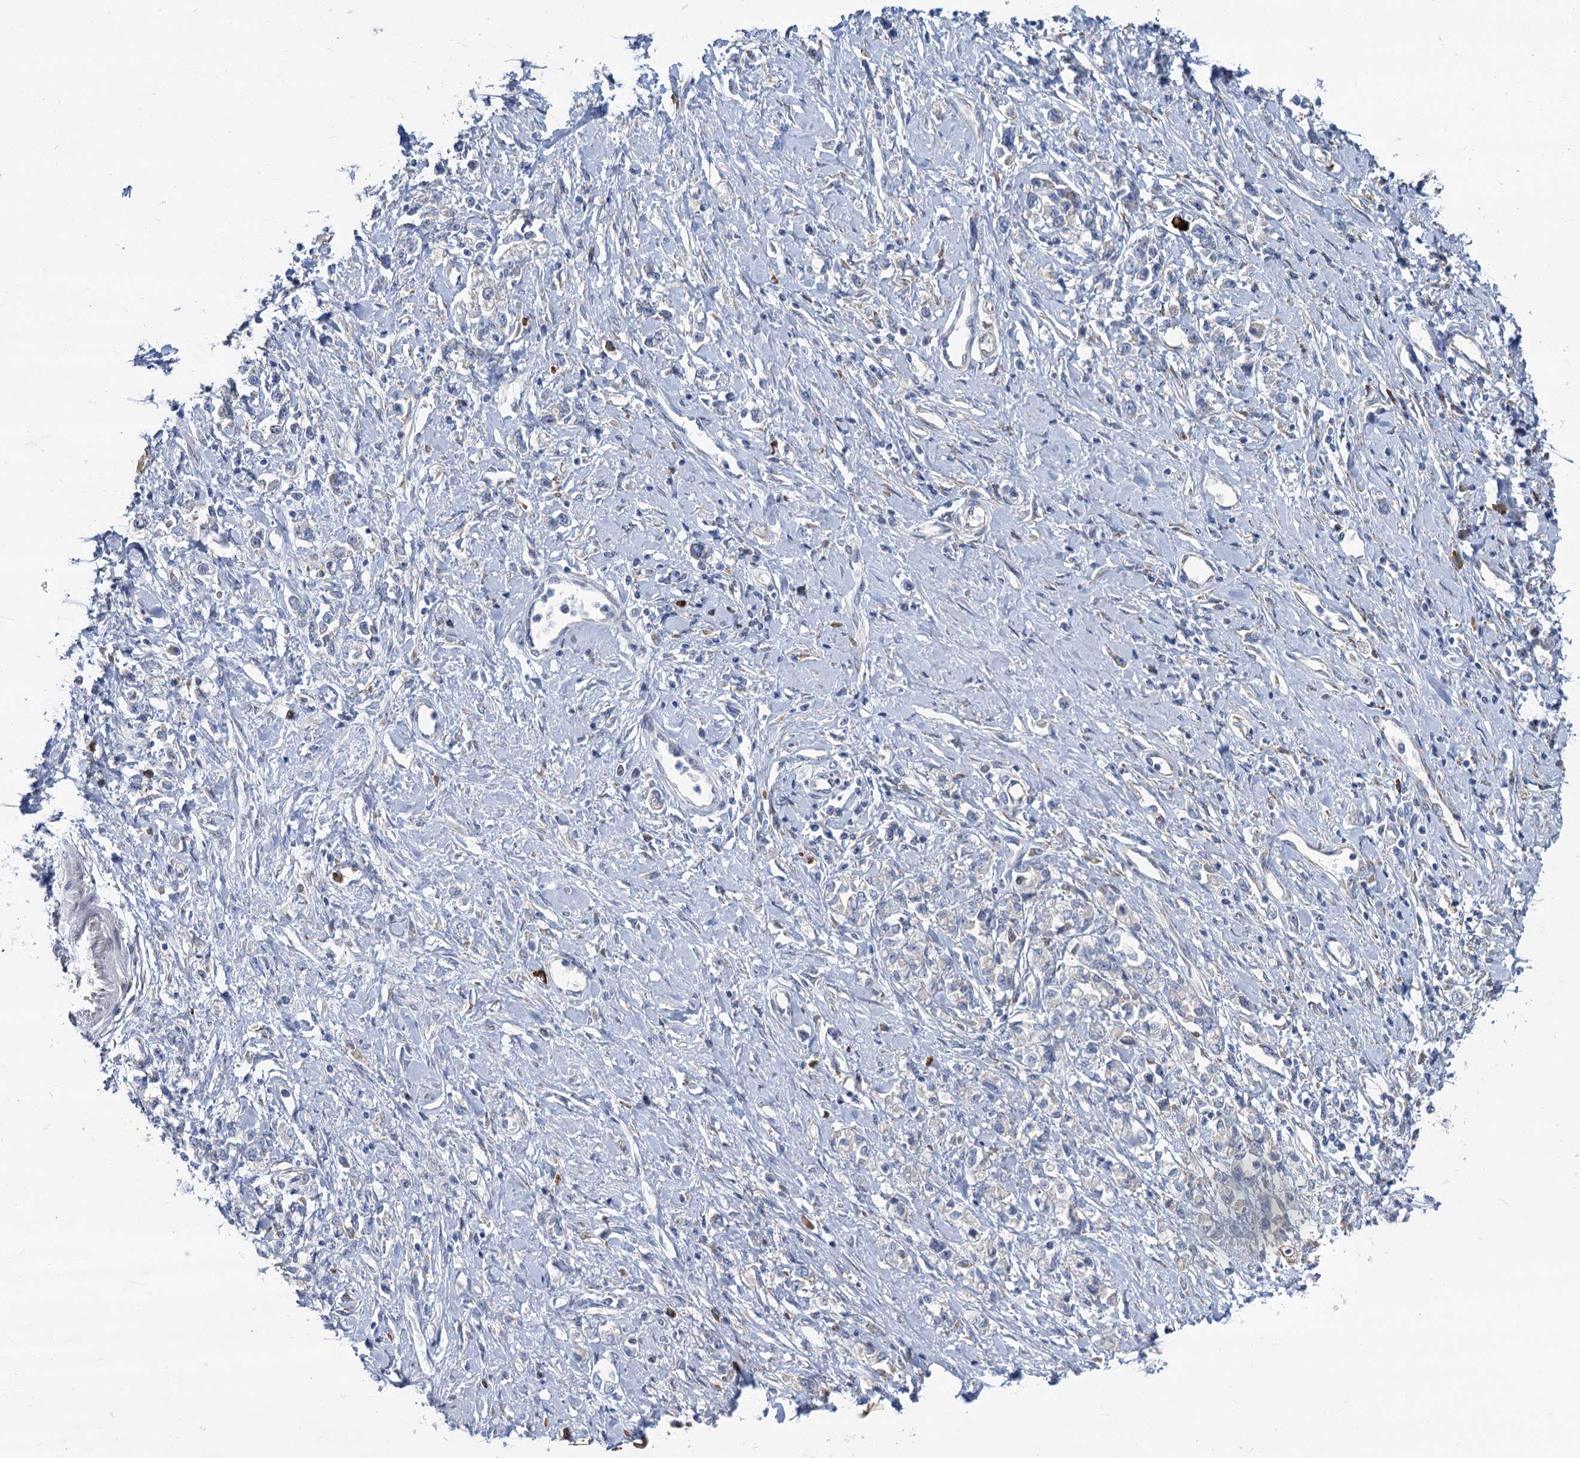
{"staining": {"intensity": "negative", "quantity": "none", "location": "none"}, "tissue": "stomach cancer", "cell_type": "Tumor cells", "image_type": "cancer", "snomed": [{"axis": "morphology", "description": "Adenocarcinoma, NOS"}, {"axis": "topography", "description": "Stomach"}], "caption": "The photomicrograph reveals no significant staining in tumor cells of stomach adenocarcinoma.", "gene": "PRSS35", "patient": {"sex": "female", "age": 76}}